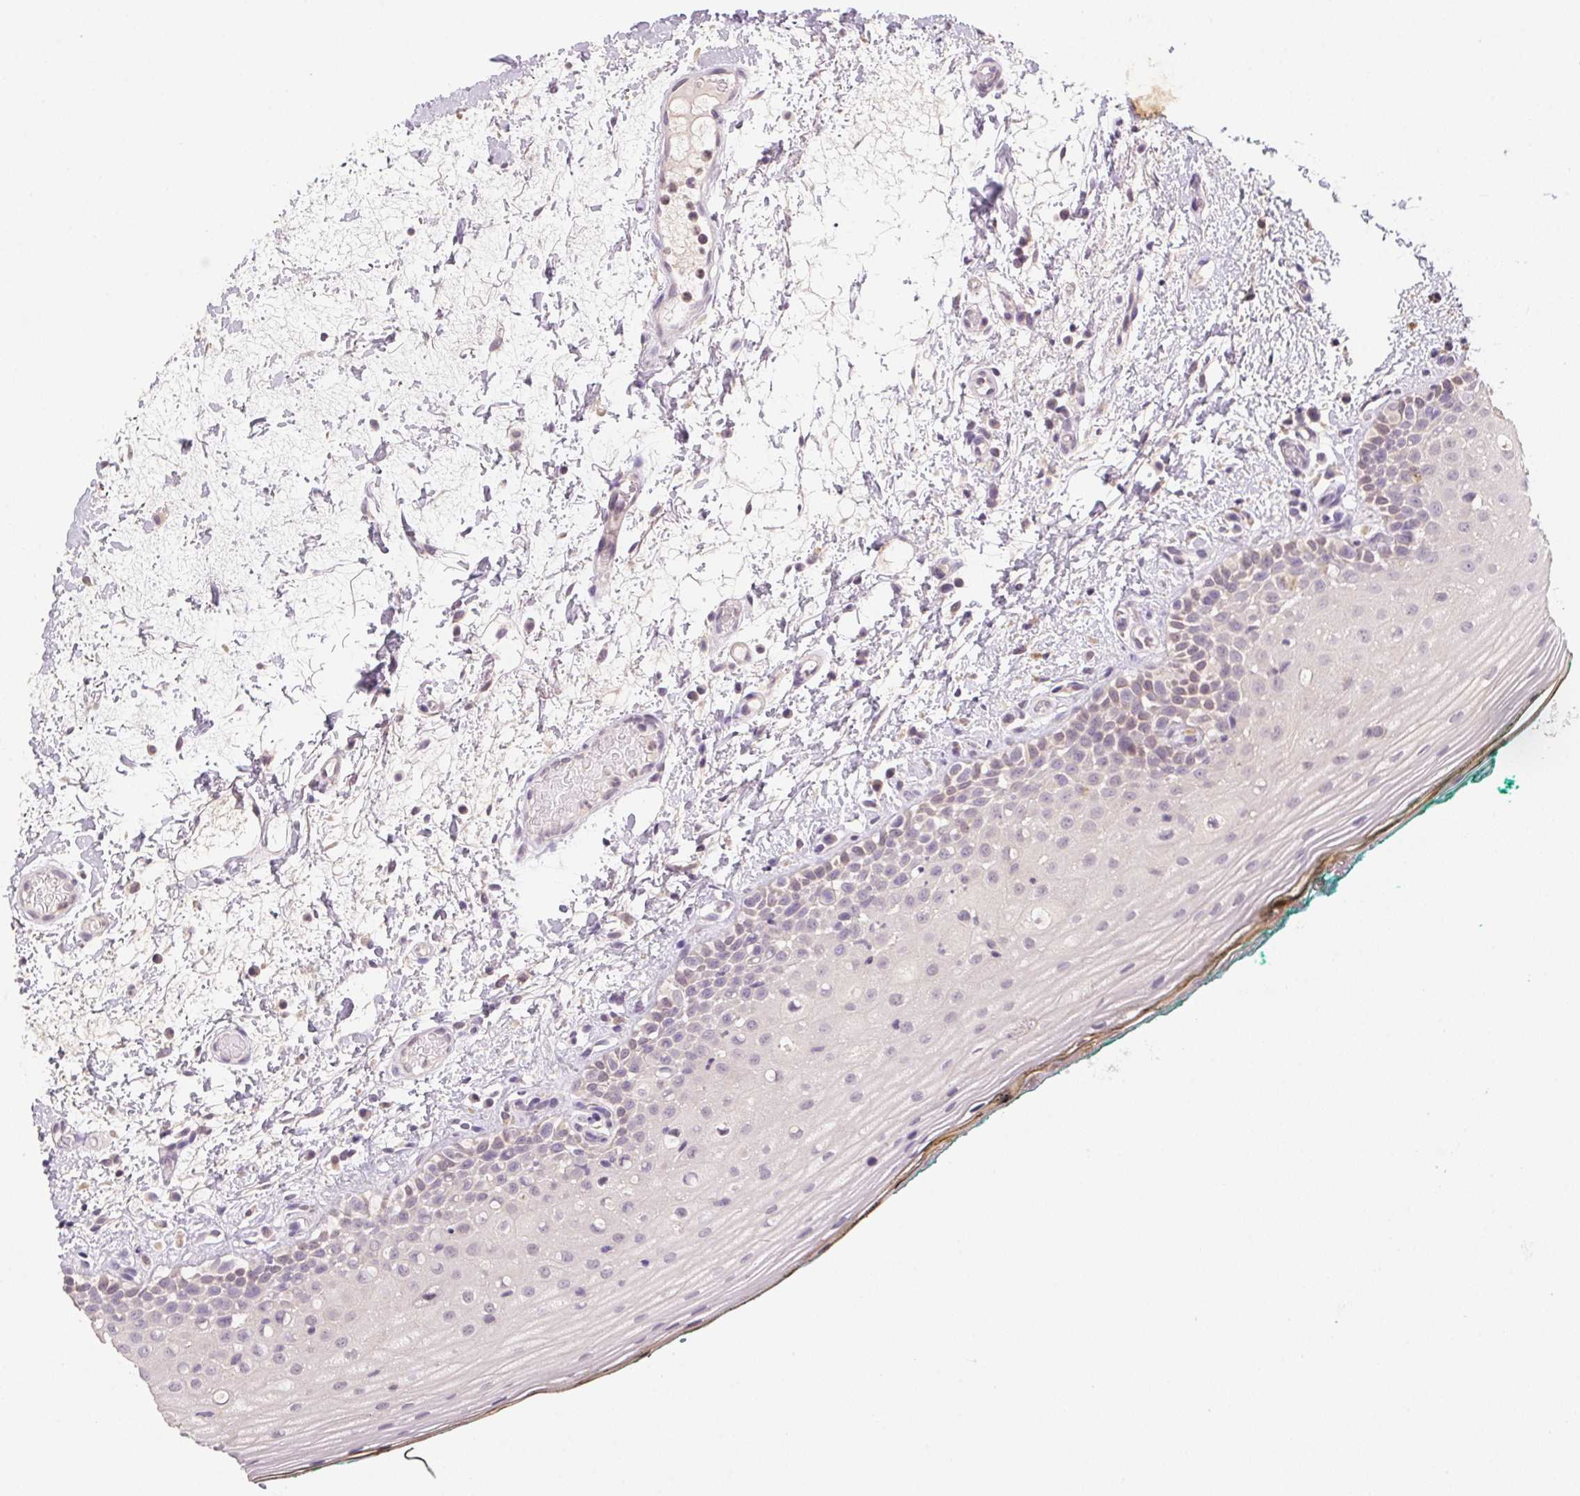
{"staining": {"intensity": "negative", "quantity": "none", "location": "none"}, "tissue": "oral mucosa", "cell_type": "Squamous epithelial cells", "image_type": "normal", "snomed": [{"axis": "morphology", "description": "Normal tissue, NOS"}, {"axis": "topography", "description": "Oral tissue"}], "caption": "IHC of unremarkable oral mucosa demonstrates no expression in squamous epithelial cells.", "gene": "ALDH8A1", "patient": {"sex": "female", "age": 83}}